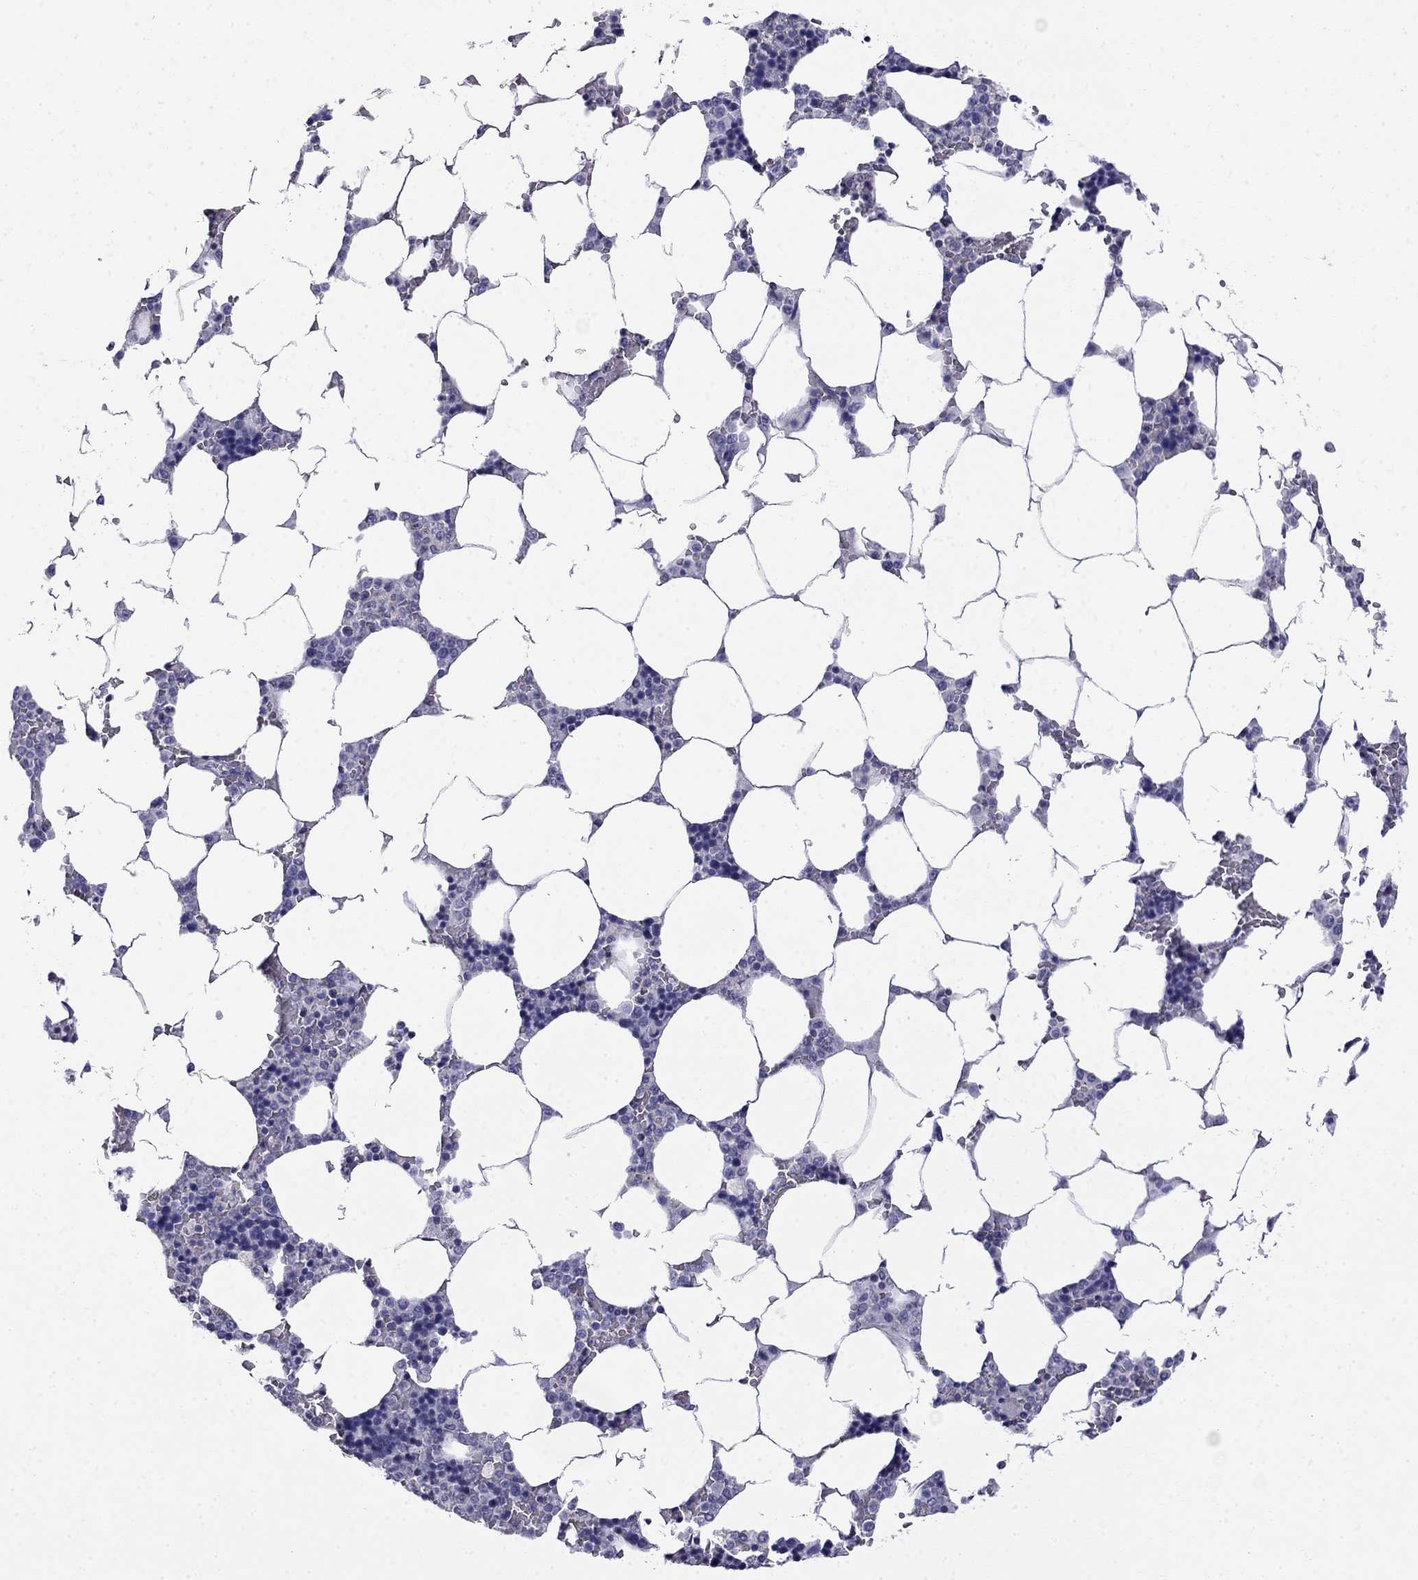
{"staining": {"intensity": "negative", "quantity": "none", "location": "none"}, "tissue": "bone marrow", "cell_type": "Hematopoietic cells", "image_type": "normal", "snomed": [{"axis": "morphology", "description": "Normal tissue, NOS"}, {"axis": "topography", "description": "Bone marrow"}], "caption": "Immunohistochemistry photomicrograph of benign bone marrow stained for a protein (brown), which reveals no expression in hematopoietic cells.", "gene": "PRR18", "patient": {"sex": "male", "age": 63}}